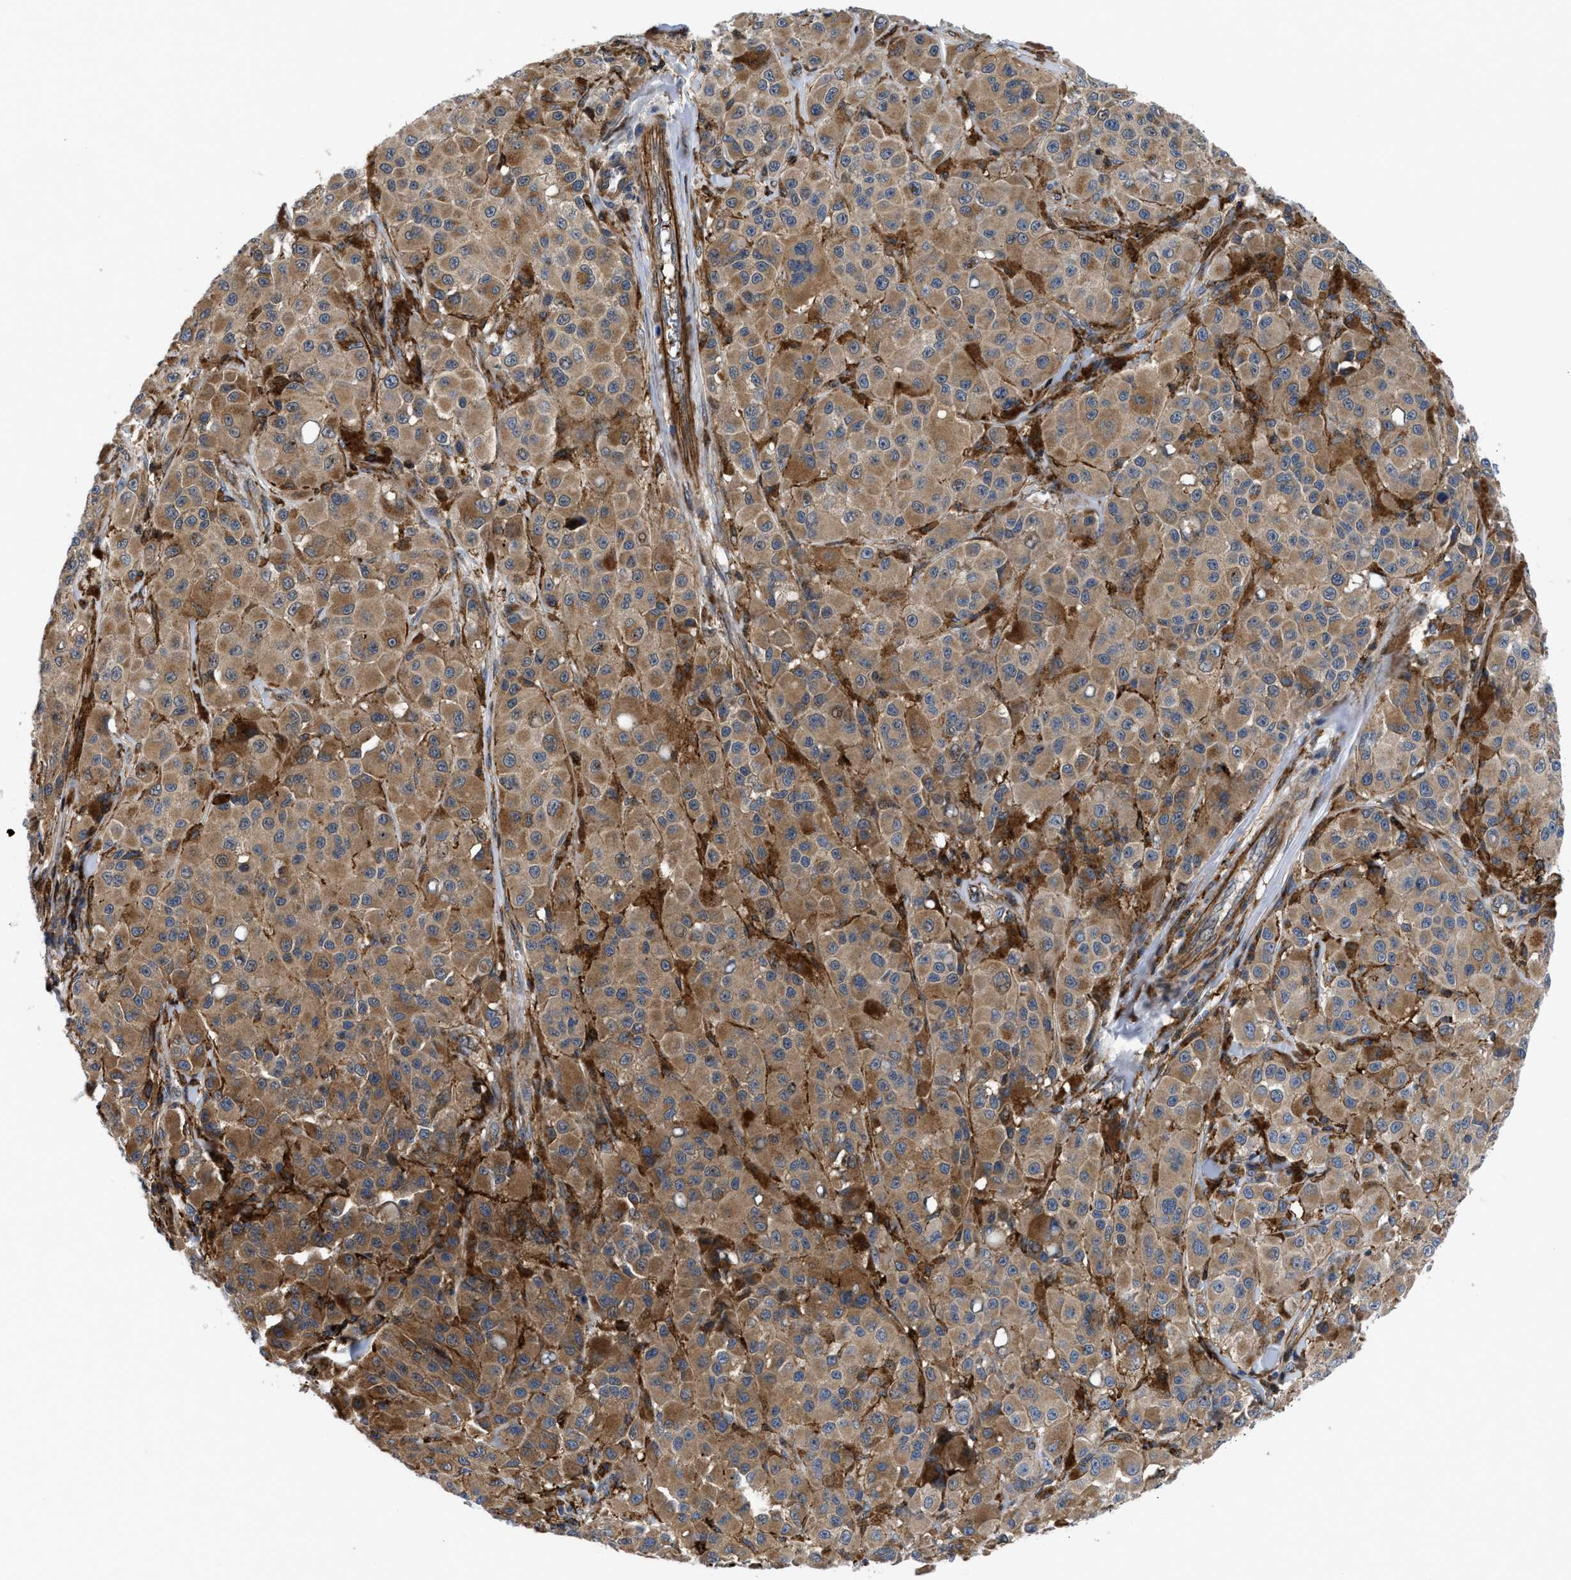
{"staining": {"intensity": "moderate", "quantity": ">75%", "location": "cytoplasmic/membranous"}, "tissue": "melanoma", "cell_type": "Tumor cells", "image_type": "cancer", "snomed": [{"axis": "morphology", "description": "Malignant melanoma, NOS"}, {"axis": "topography", "description": "Skin"}], "caption": "High-magnification brightfield microscopy of malignant melanoma stained with DAB (brown) and counterstained with hematoxylin (blue). tumor cells exhibit moderate cytoplasmic/membranous staining is seen in approximately>75% of cells. (DAB (3,3'-diaminobenzidine) IHC, brown staining for protein, blue staining for nuclei).", "gene": "SPAST", "patient": {"sex": "male", "age": 84}}